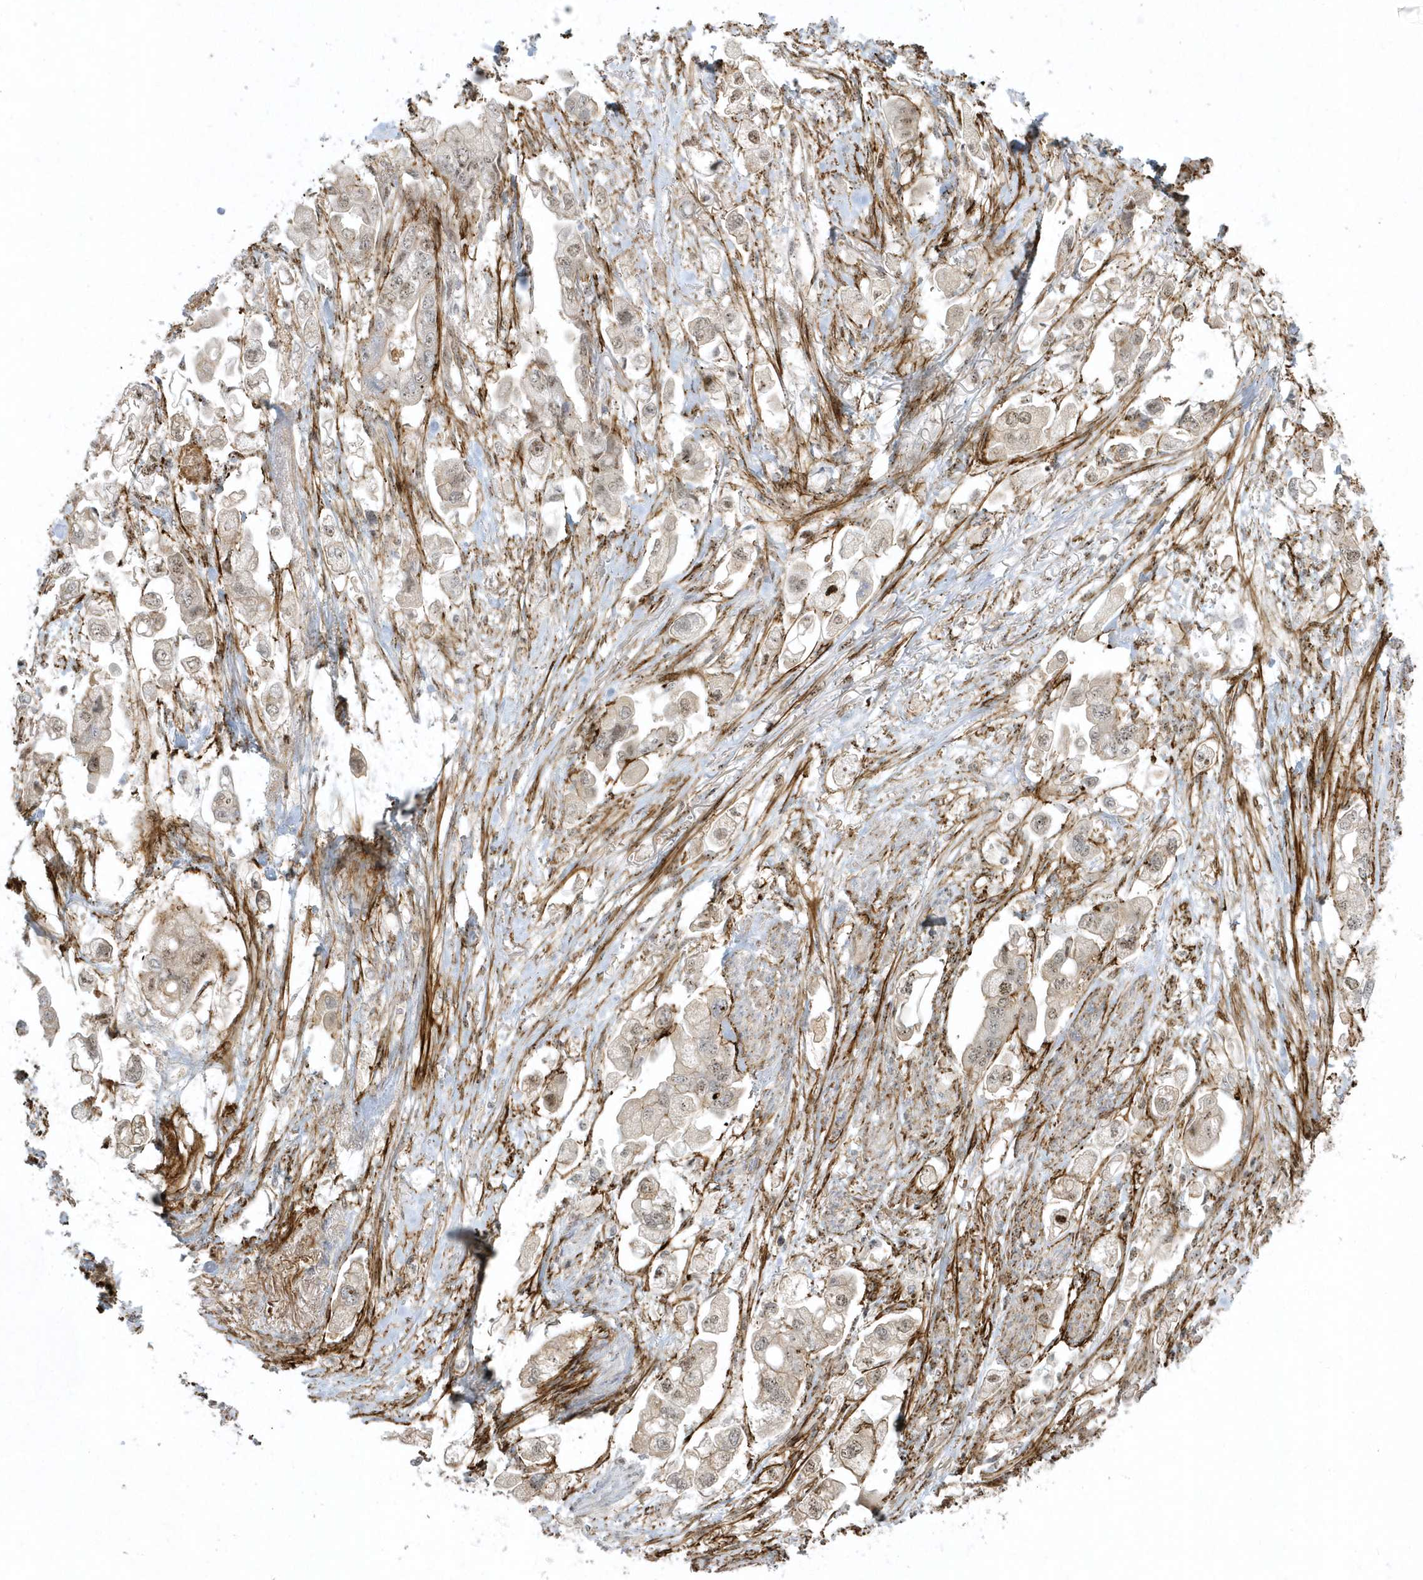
{"staining": {"intensity": "weak", "quantity": "<25%", "location": "nuclear"}, "tissue": "stomach cancer", "cell_type": "Tumor cells", "image_type": "cancer", "snomed": [{"axis": "morphology", "description": "Adenocarcinoma, NOS"}, {"axis": "topography", "description": "Stomach"}], "caption": "Tumor cells show no significant protein expression in adenocarcinoma (stomach).", "gene": "MASP2", "patient": {"sex": "male", "age": 62}}